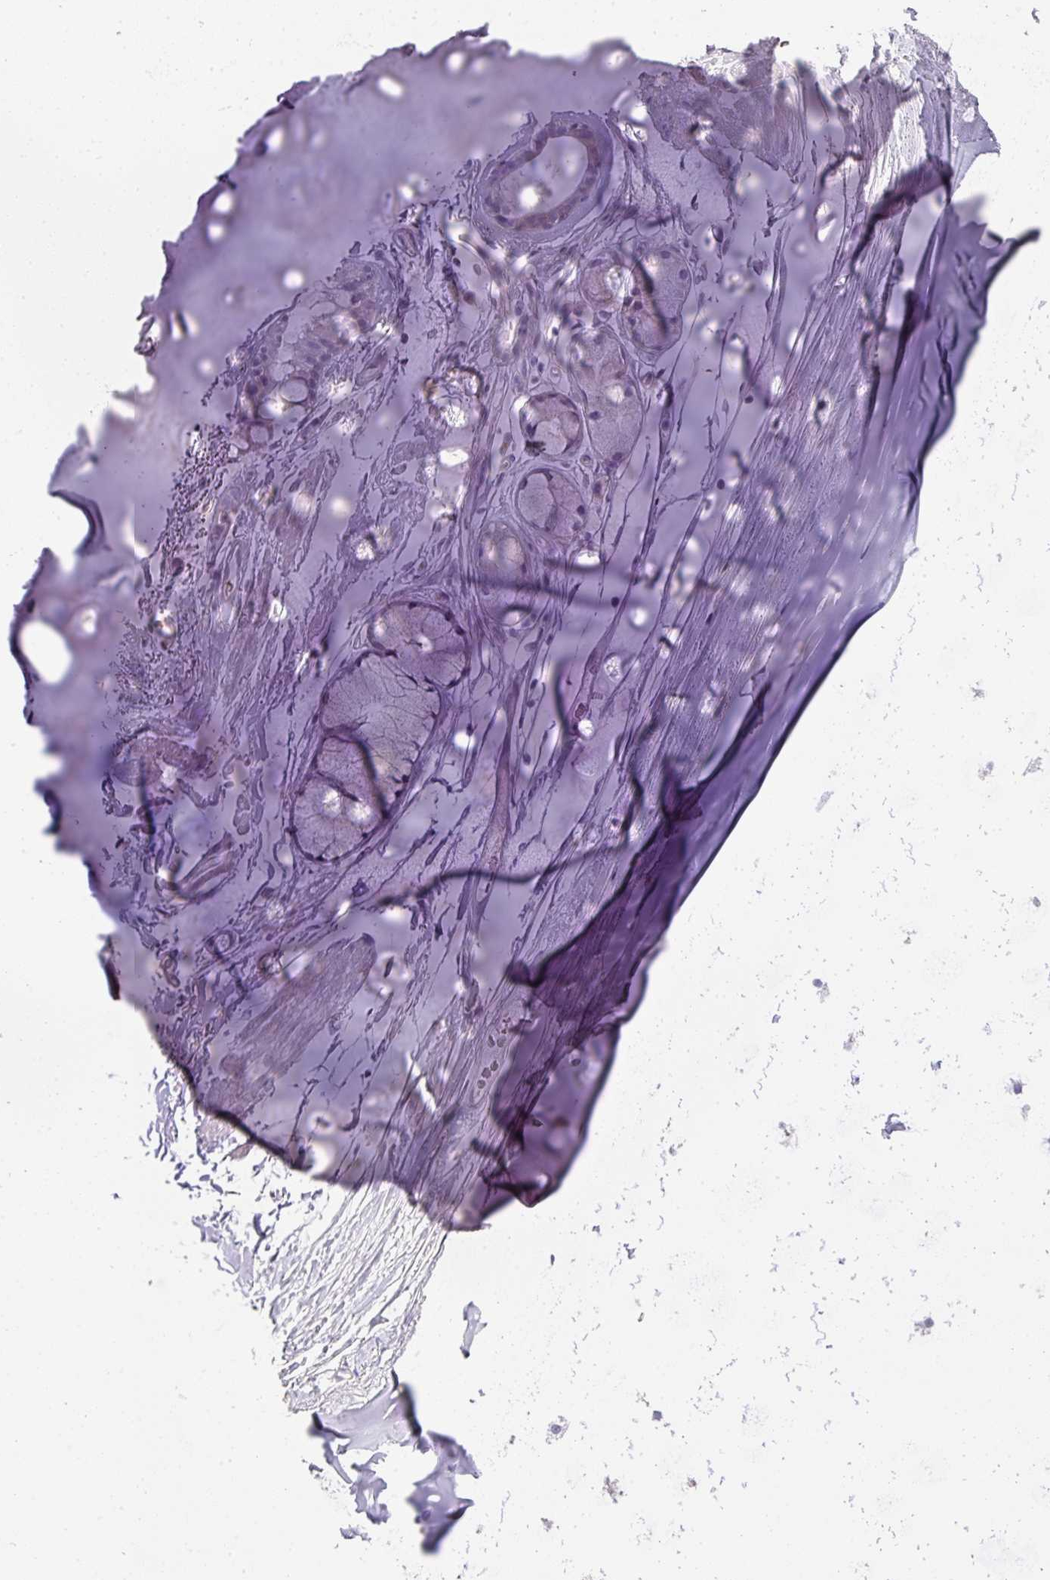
{"staining": {"intensity": "negative", "quantity": "none", "location": "none"}, "tissue": "adipose tissue", "cell_type": "Adipocytes", "image_type": "normal", "snomed": [{"axis": "morphology", "description": "Normal tissue, NOS"}, {"axis": "topography", "description": "Lymph node"}, {"axis": "topography", "description": "Bronchus"}], "caption": "Immunohistochemistry of unremarkable adipose tissue shows no staining in adipocytes. Nuclei are stained in blue.", "gene": "HOXC13", "patient": {"sex": "male", "age": 63}}